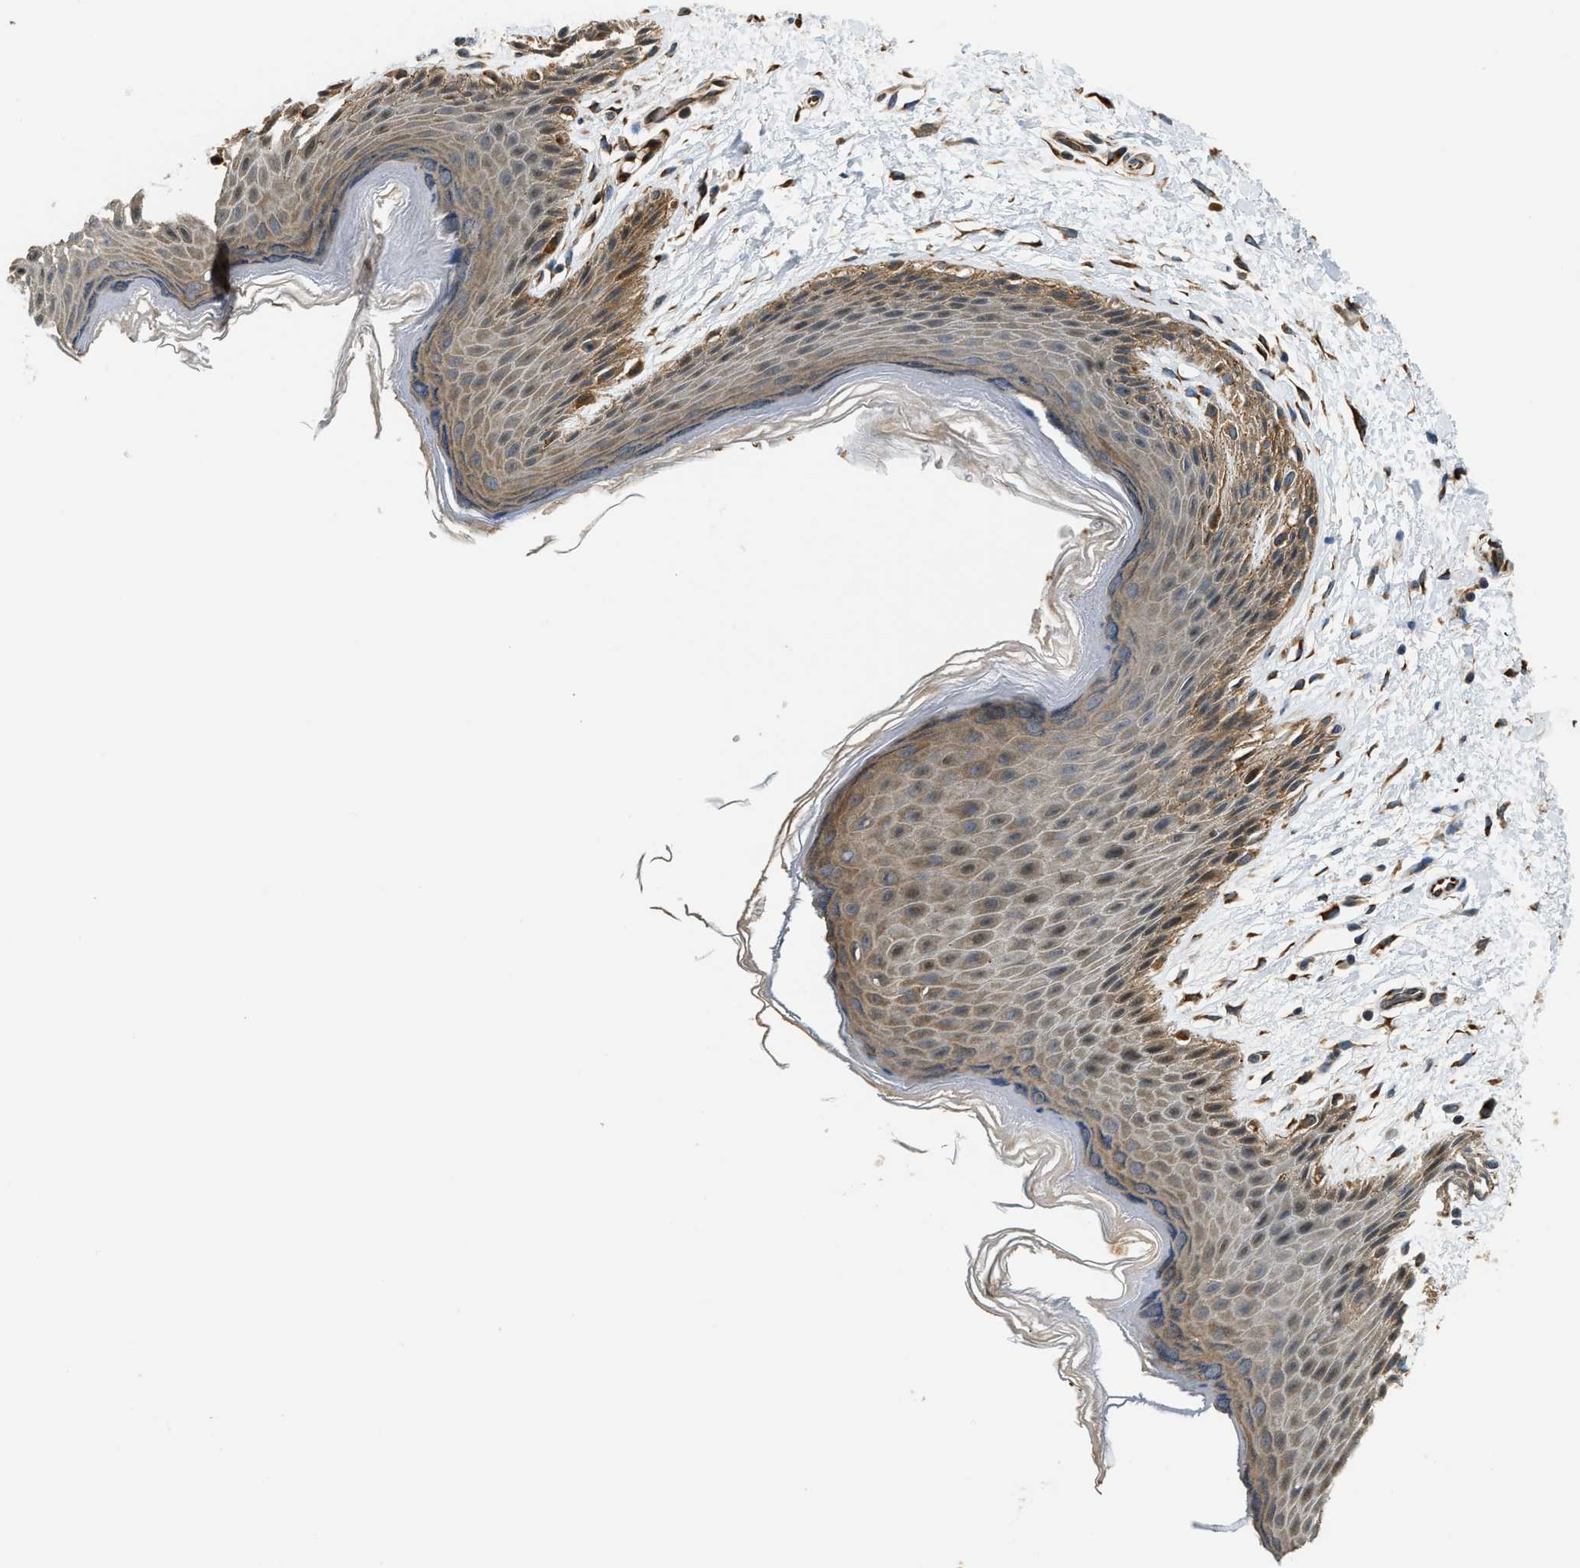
{"staining": {"intensity": "moderate", "quantity": "25%-75%", "location": "cytoplasmic/membranous"}, "tissue": "skin", "cell_type": "Epidermal cells", "image_type": "normal", "snomed": [{"axis": "morphology", "description": "Normal tissue, NOS"}, {"axis": "topography", "description": "Anal"}], "caption": "Approximately 25%-75% of epidermal cells in unremarkable human skin exhibit moderate cytoplasmic/membranous protein staining as visualized by brown immunohistochemical staining.", "gene": "ALOX12", "patient": {"sex": "male", "age": 44}}